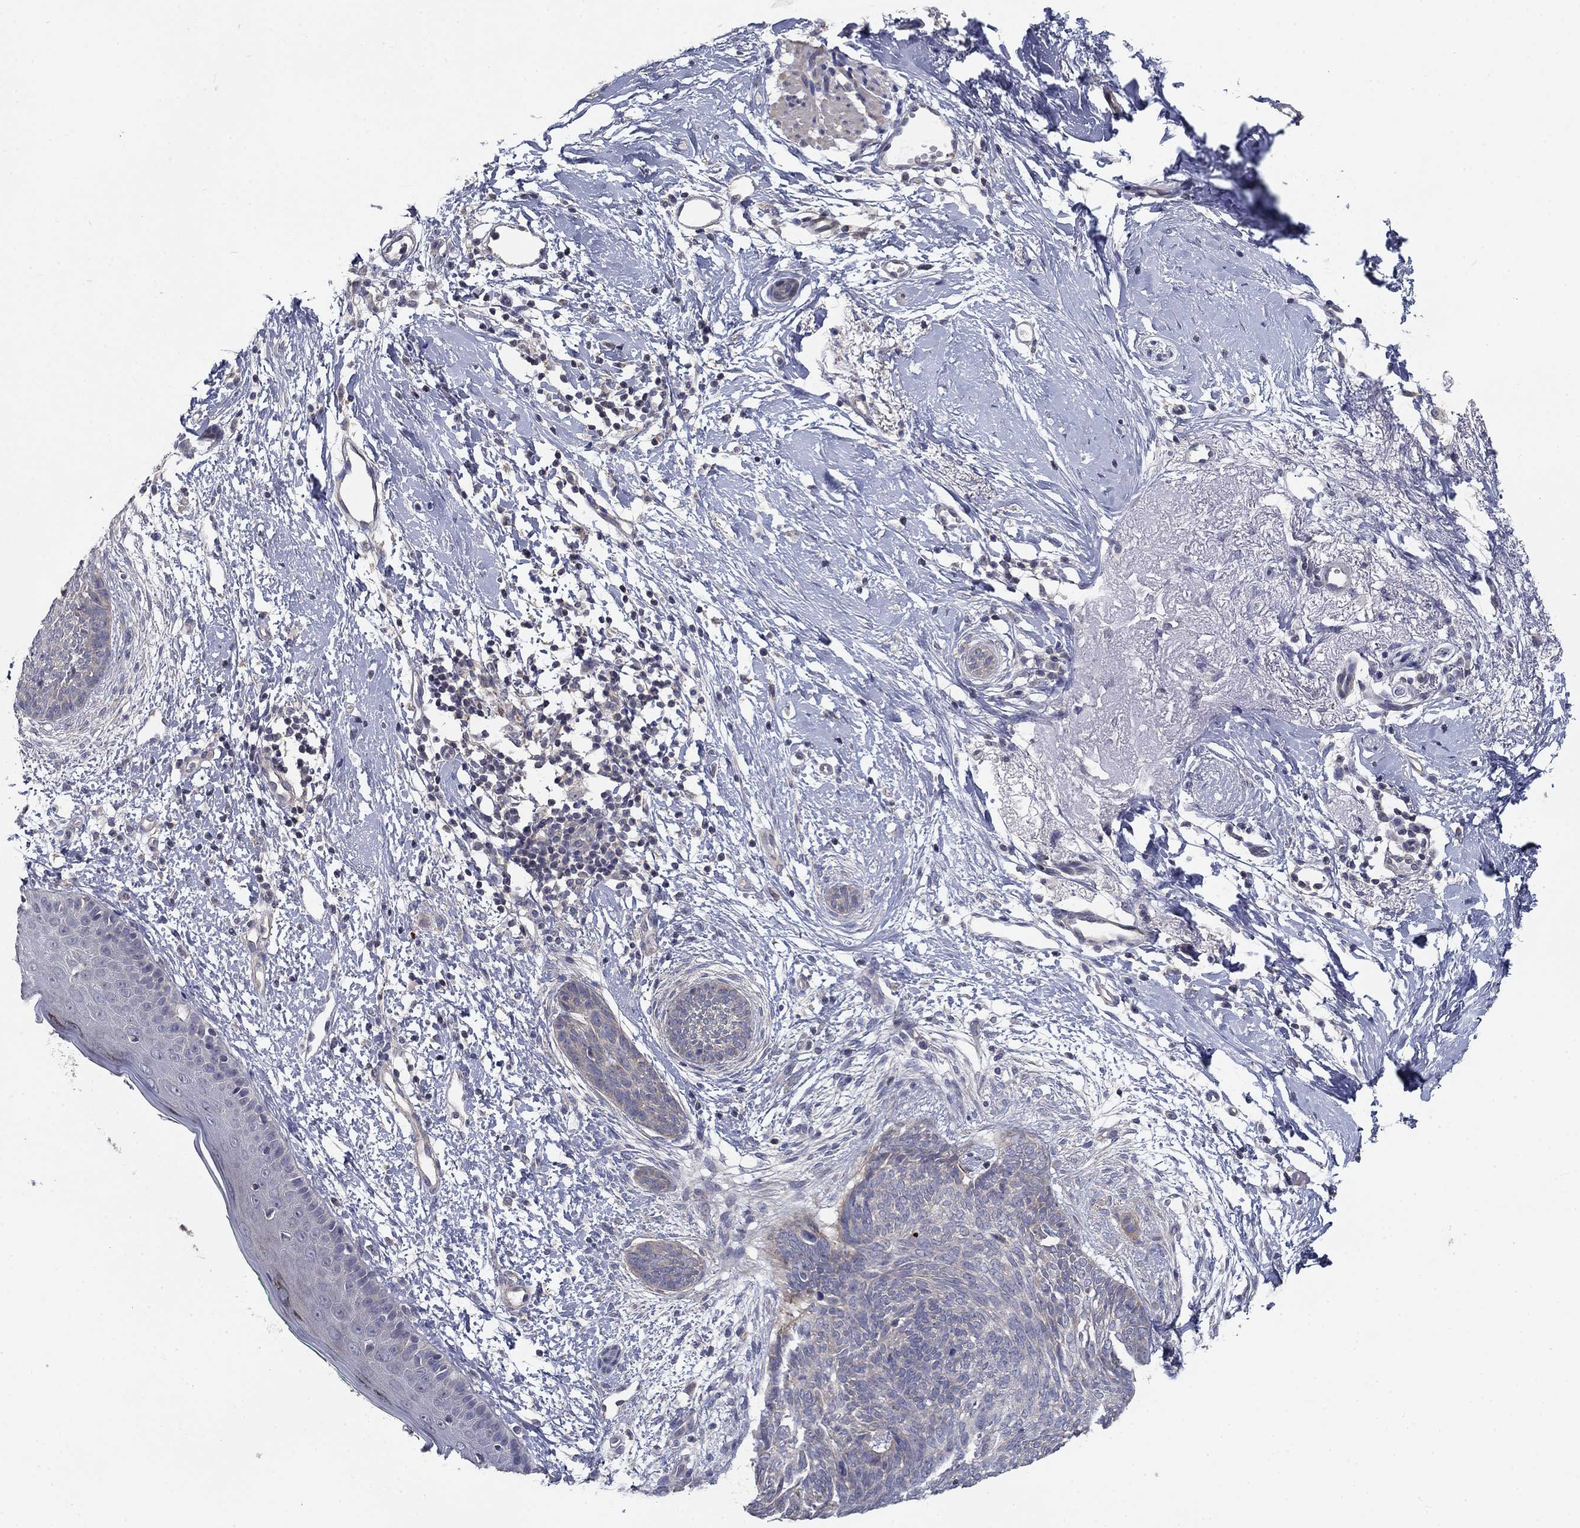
{"staining": {"intensity": "negative", "quantity": "none", "location": "none"}, "tissue": "skin cancer", "cell_type": "Tumor cells", "image_type": "cancer", "snomed": [{"axis": "morphology", "description": "Basal cell carcinoma"}, {"axis": "topography", "description": "Skin"}], "caption": "There is no significant expression in tumor cells of skin basal cell carcinoma.", "gene": "GRK7", "patient": {"sex": "female", "age": 65}}